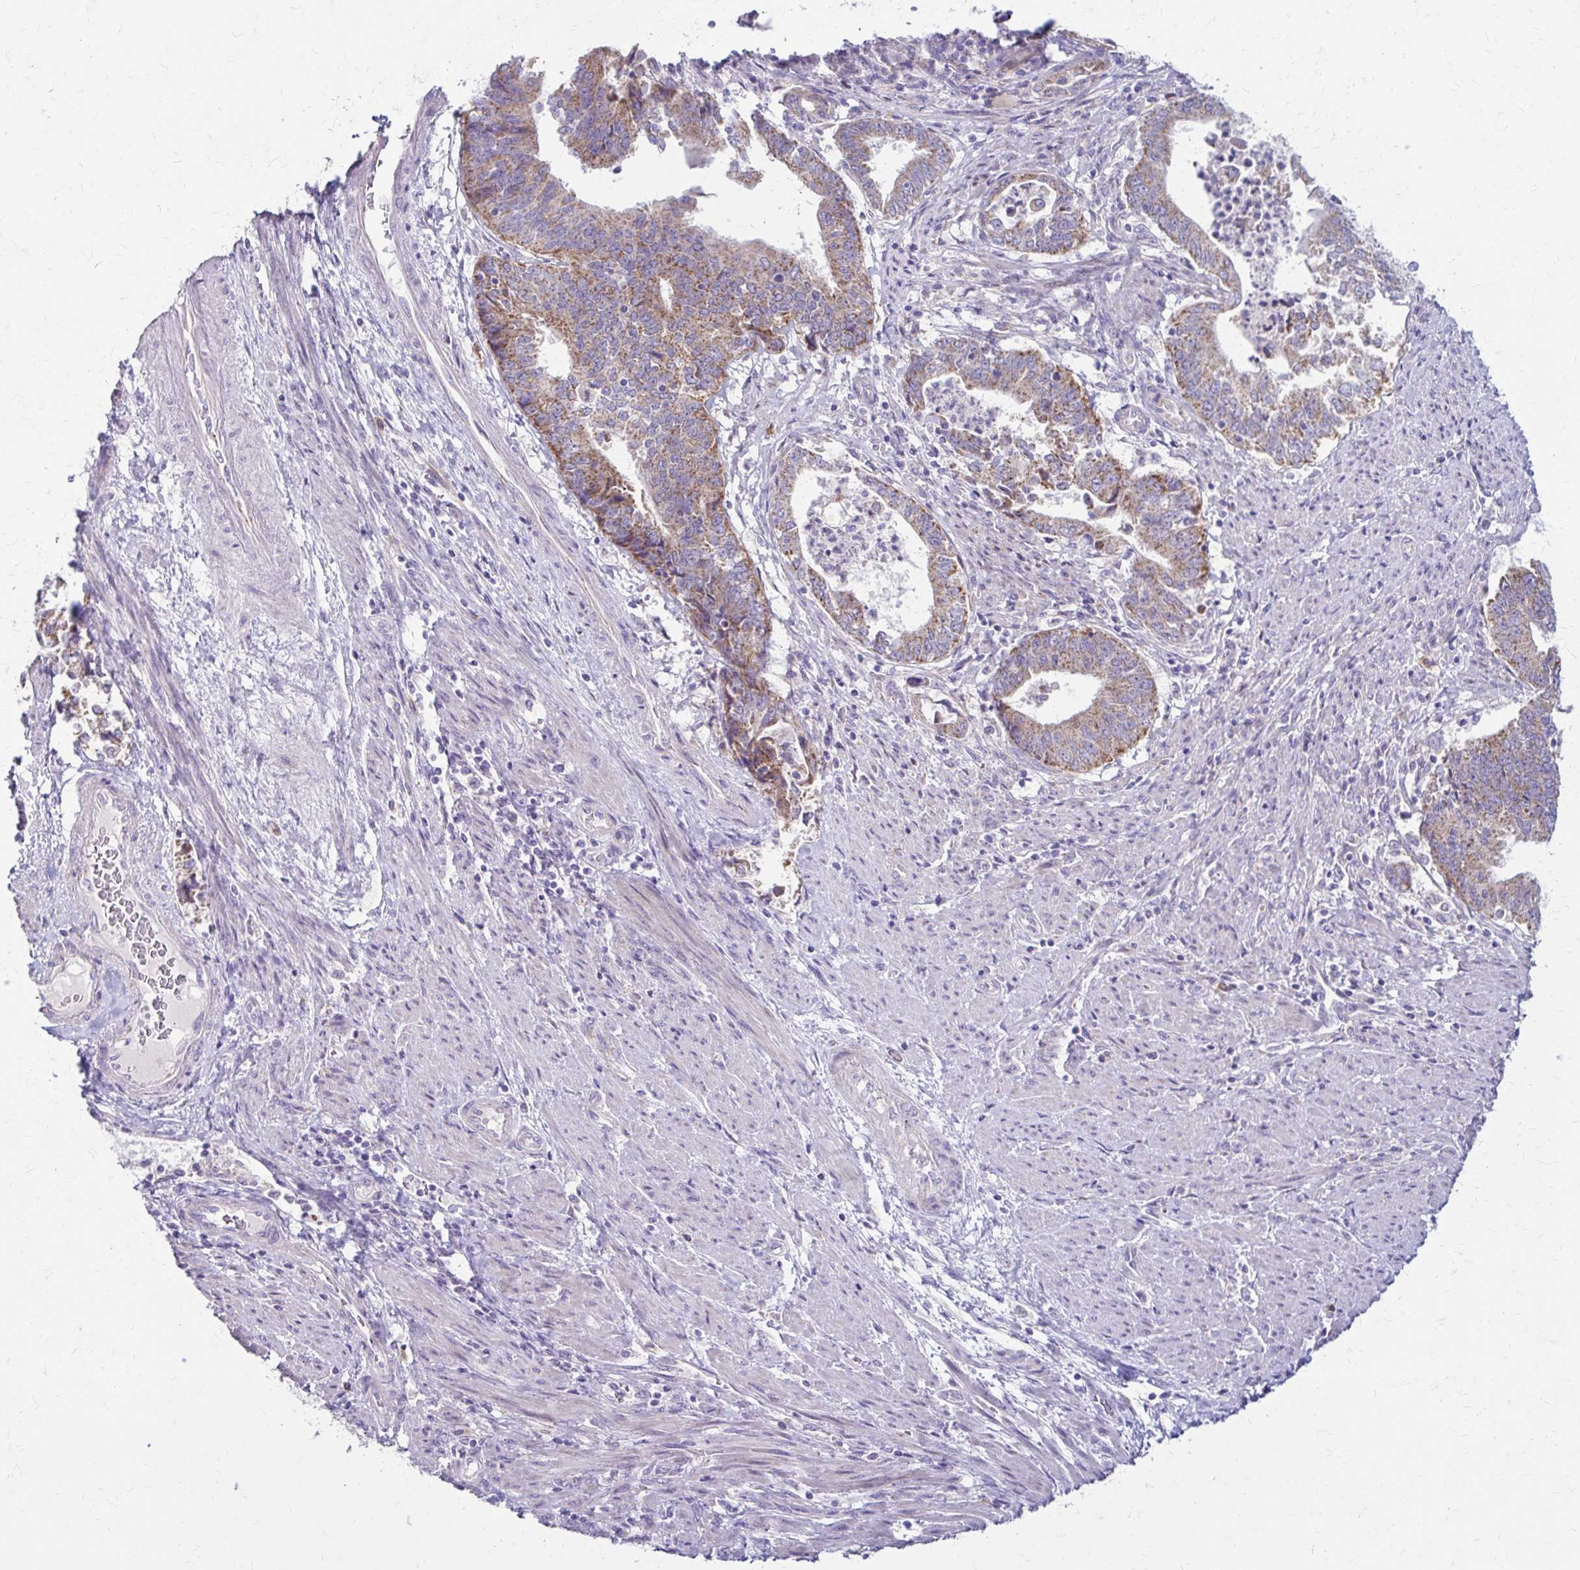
{"staining": {"intensity": "moderate", "quantity": "25%-75%", "location": "cytoplasmic/membranous"}, "tissue": "endometrial cancer", "cell_type": "Tumor cells", "image_type": "cancer", "snomed": [{"axis": "morphology", "description": "Adenocarcinoma, NOS"}, {"axis": "topography", "description": "Endometrium"}], "caption": "This histopathology image exhibits IHC staining of endometrial cancer, with medium moderate cytoplasmic/membranous positivity in approximately 25%-75% of tumor cells.", "gene": "SAMD13", "patient": {"sex": "female", "age": 65}}